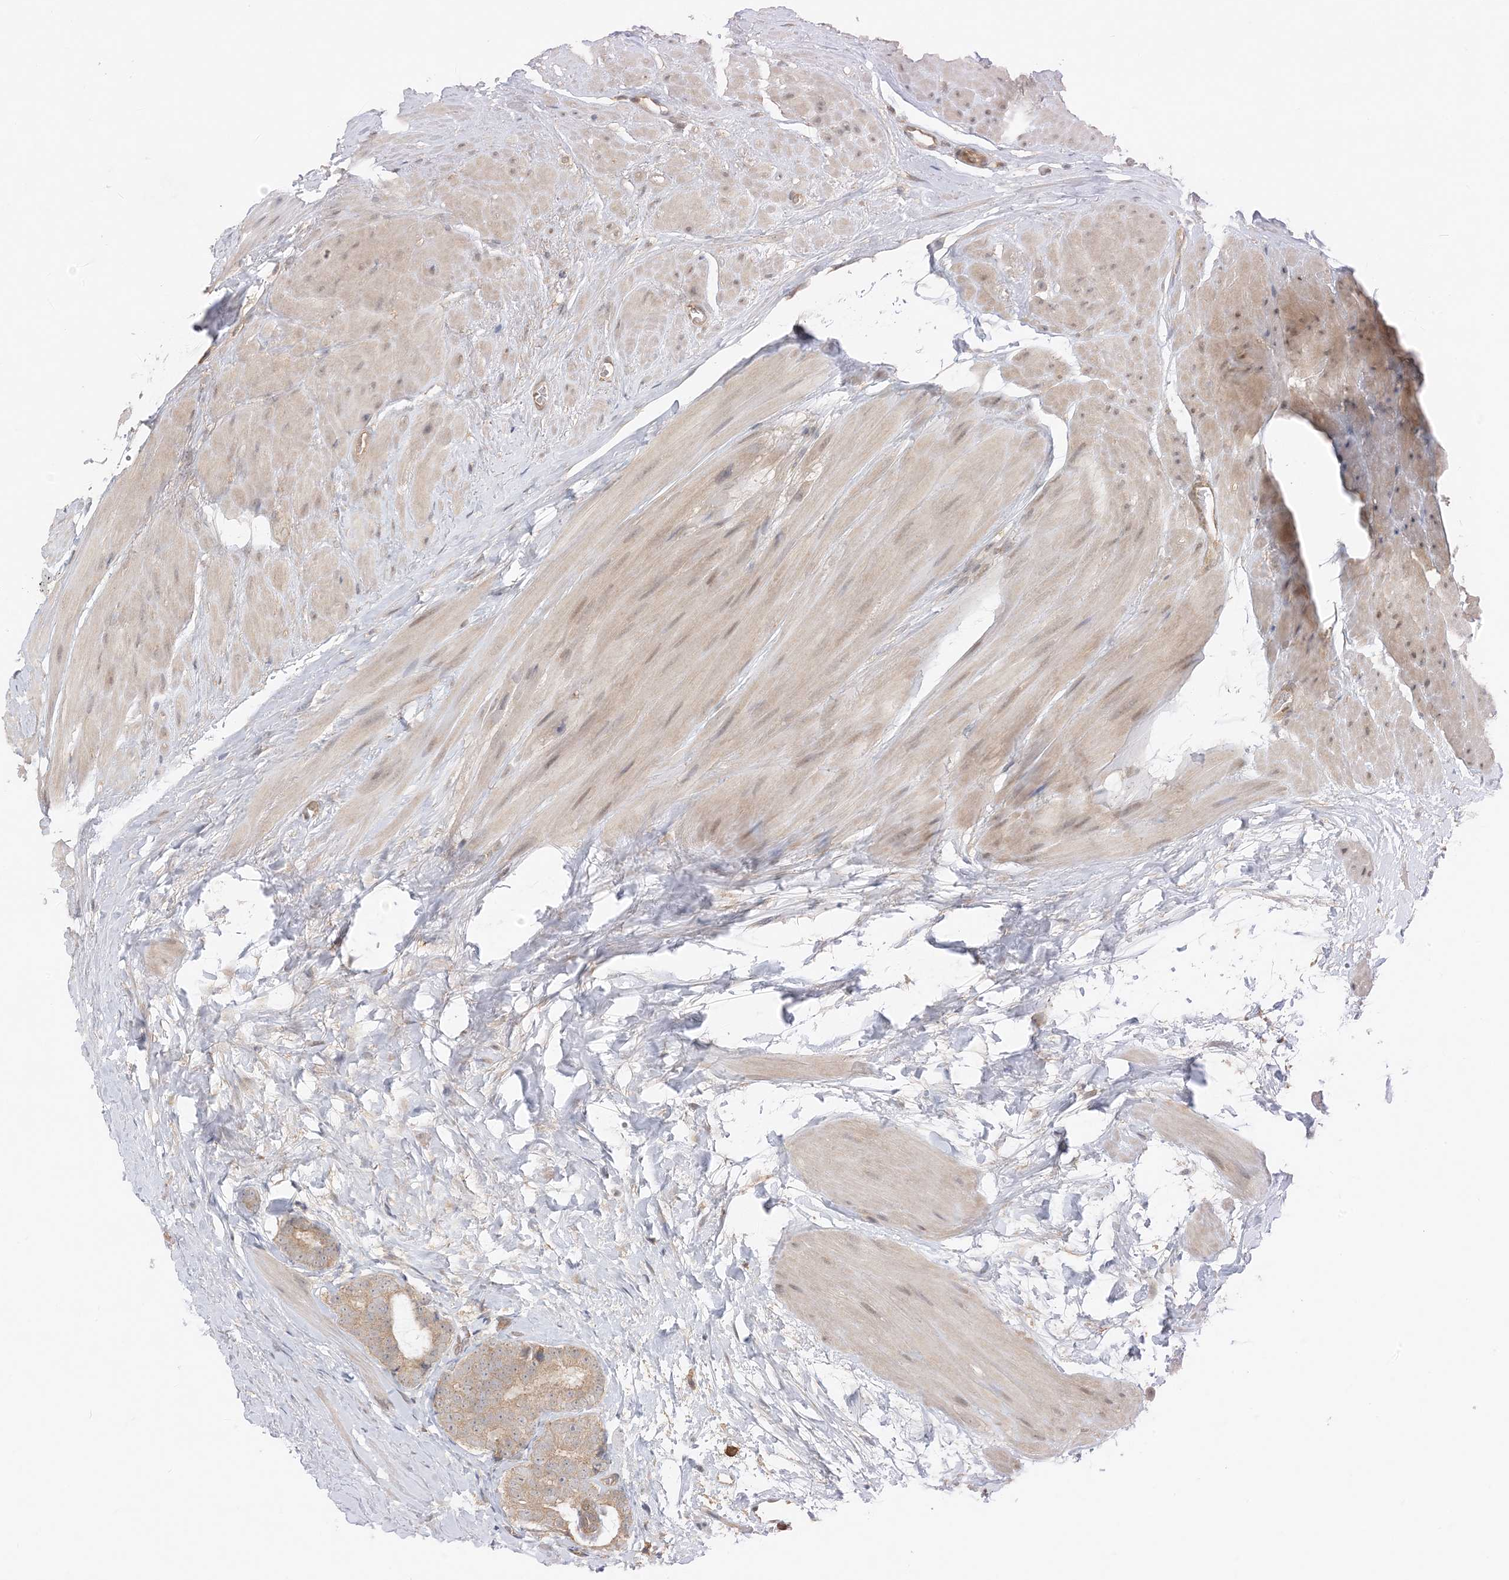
{"staining": {"intensity": "moderate", "quantity": ">75%", "location": "cytoplasmic/membranous"}, "tissue": "prostate cancer", "cell_type": "Tumor cells", "image_type": "cancer", "snomed": [{"axis": "morphology", "description": "Adenocarcinoma, High grade"}, {"axis": "topography", "description": "Prostate"}], "caption": "Immunohistochemistry of human high-grade adenocarcinoma (prostate) reveals medium levels of moderate cytoplasmic/membranous expression in approximately >75% of tumor cells. Immunohistochemistry (ihc) stains the protein in brown and the nuclei are stained blue.", "gene": "OBI1", "patient": {"sex": "male", "age": 56}}